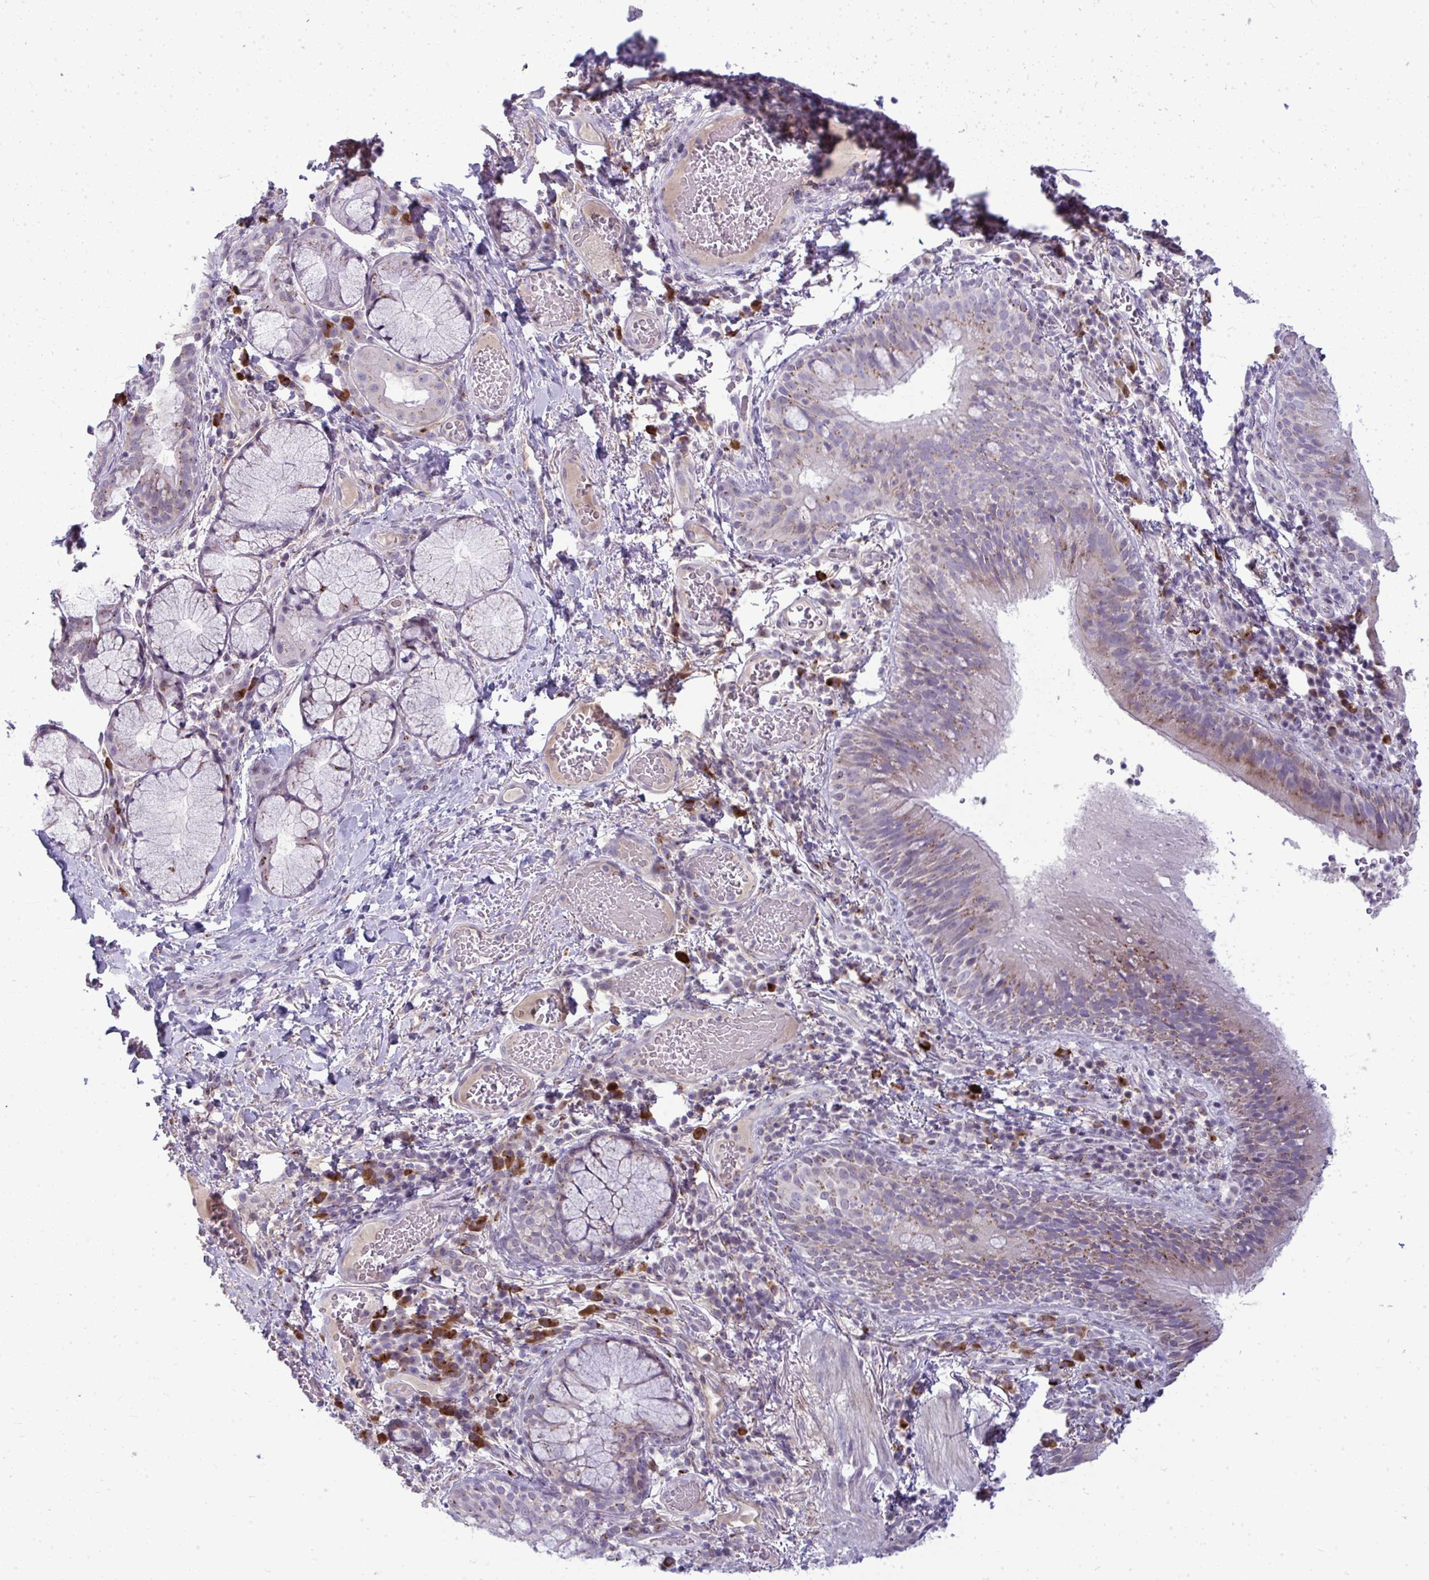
{"staining": {"intensity": "moderate", "quantity": "25%-75%", "location": "cytoplasmic/membranous"}, "tissue": "bronchus", "cell_type": "Respiratory epithelial cells", "image_type": "normal", "snomed": [{"axis": "morphology", "description": "Normal tissue, NOS"}, {"axis": "topography", "description": "Lymph node"}, {"axis": "topography", "description": "Bronchus"}], "caption": "Respiratory epithelial cells reveal moderate cytoplasmic/membranous staining in about 25%-75% of cells in unremarkable bronchus. Ihc stains the protein of interest in brown and the nuclei are stained blue.", "gene": "DTX4", "patient": {"sex": "male", "age": 56}}